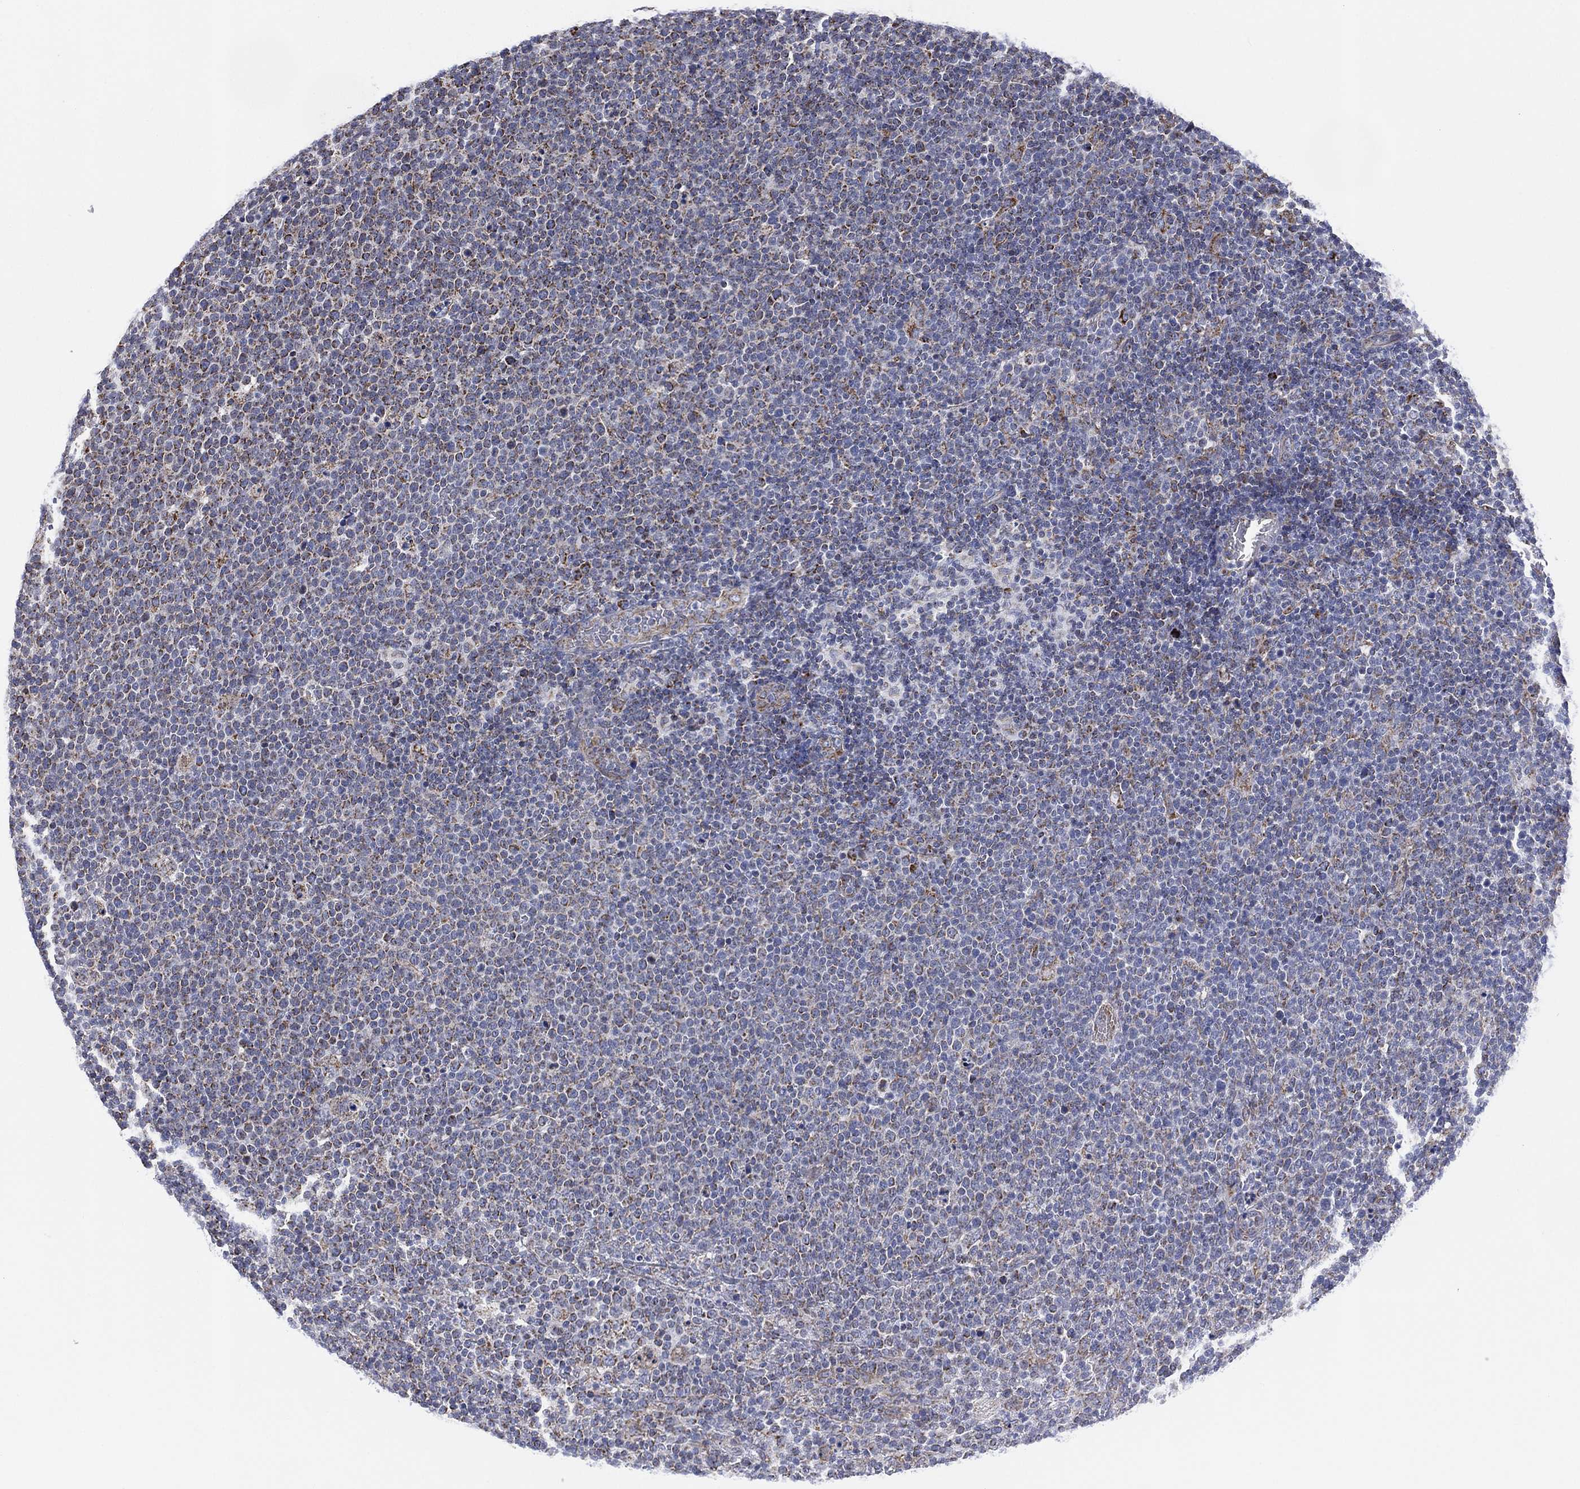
{"staining": {"intensity": "moderate", "quantity": "<25%", "location": "cytoplasmic/membranous"}, "tissue": "lymphoma", "cell_type": "Tumor cells", "image_type": "cancer", "snomed": [{"axis": "morphology", "description": "Malignant lymphoma, non-Hodgkin's type, High grade"}, {"axis": "topography", "description": "Lymph node"}], "caption": "Immunohistochemistry (IHC) (DAB) staining of human lymphoma shows moderate cytoplasmic/membranous protein positivity in about <25% of tumor cells. (DAB = brown stain, brightfield microscopy at high magnification).", "gene": "INA", "patient": {"sex": "male", "age": 61}}